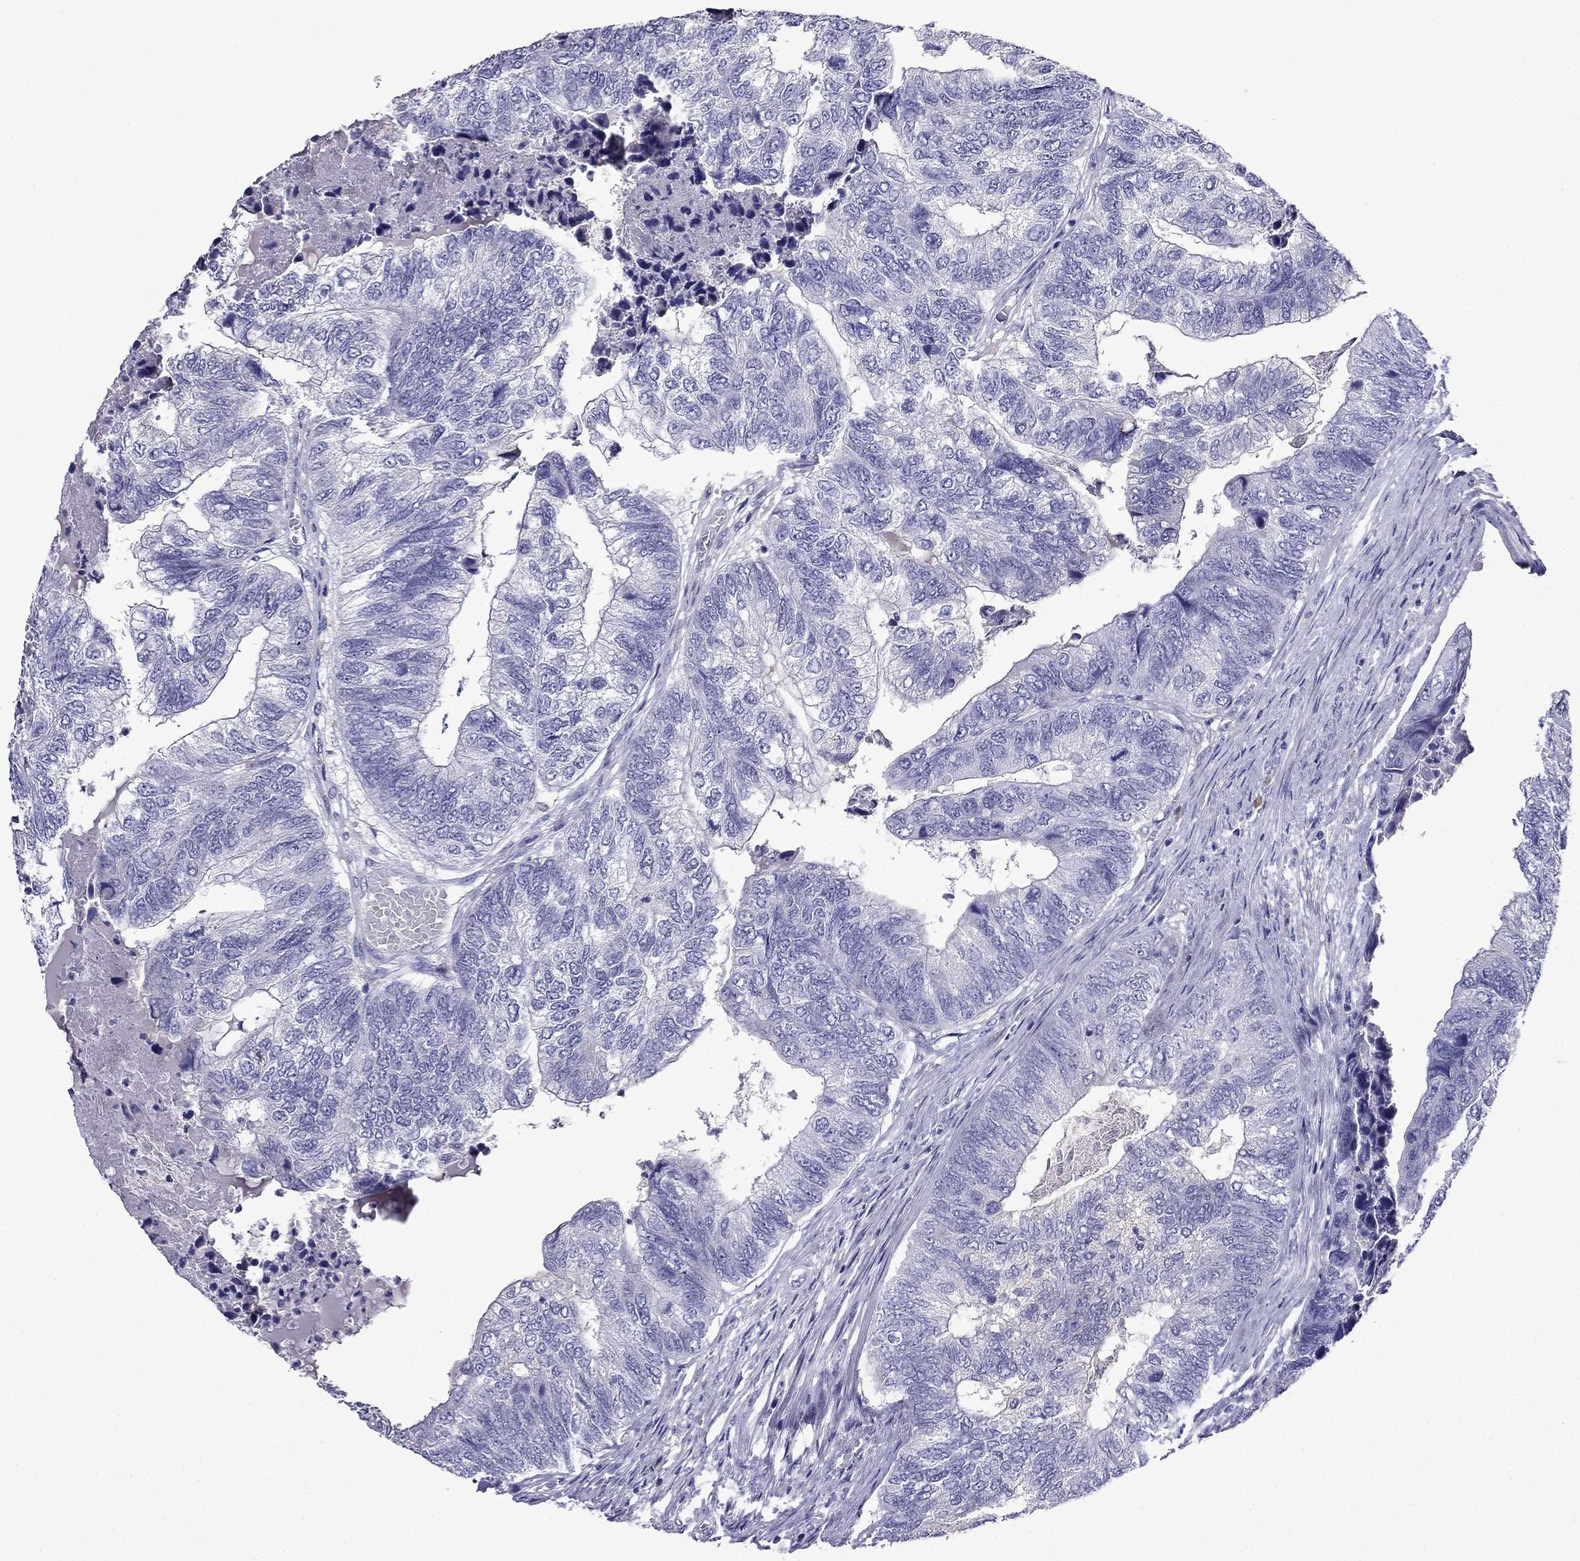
{"staining": {"intensity": "negative", "quantity": "none", "location": "none"}, "tissue": "colorectal cancer", "cell_type": "Tumor cells", "image_type": "cancer", "snomed": [{"axis": "morphology", "description": "Adenocarcinoma, NOS"}, {"axis": "topography", "description": "Colon"}], "caption": "Image shows no protein expression in tumor cells of colorectal cancer tissue. The staining was performed using DAB to visualize the protein expression in brown, while the nuclei were stained in blue with hematoxylin (Magnification: 20x).", "gene": "TSSK4", "patient": {"sex": "female", "age": 67}}